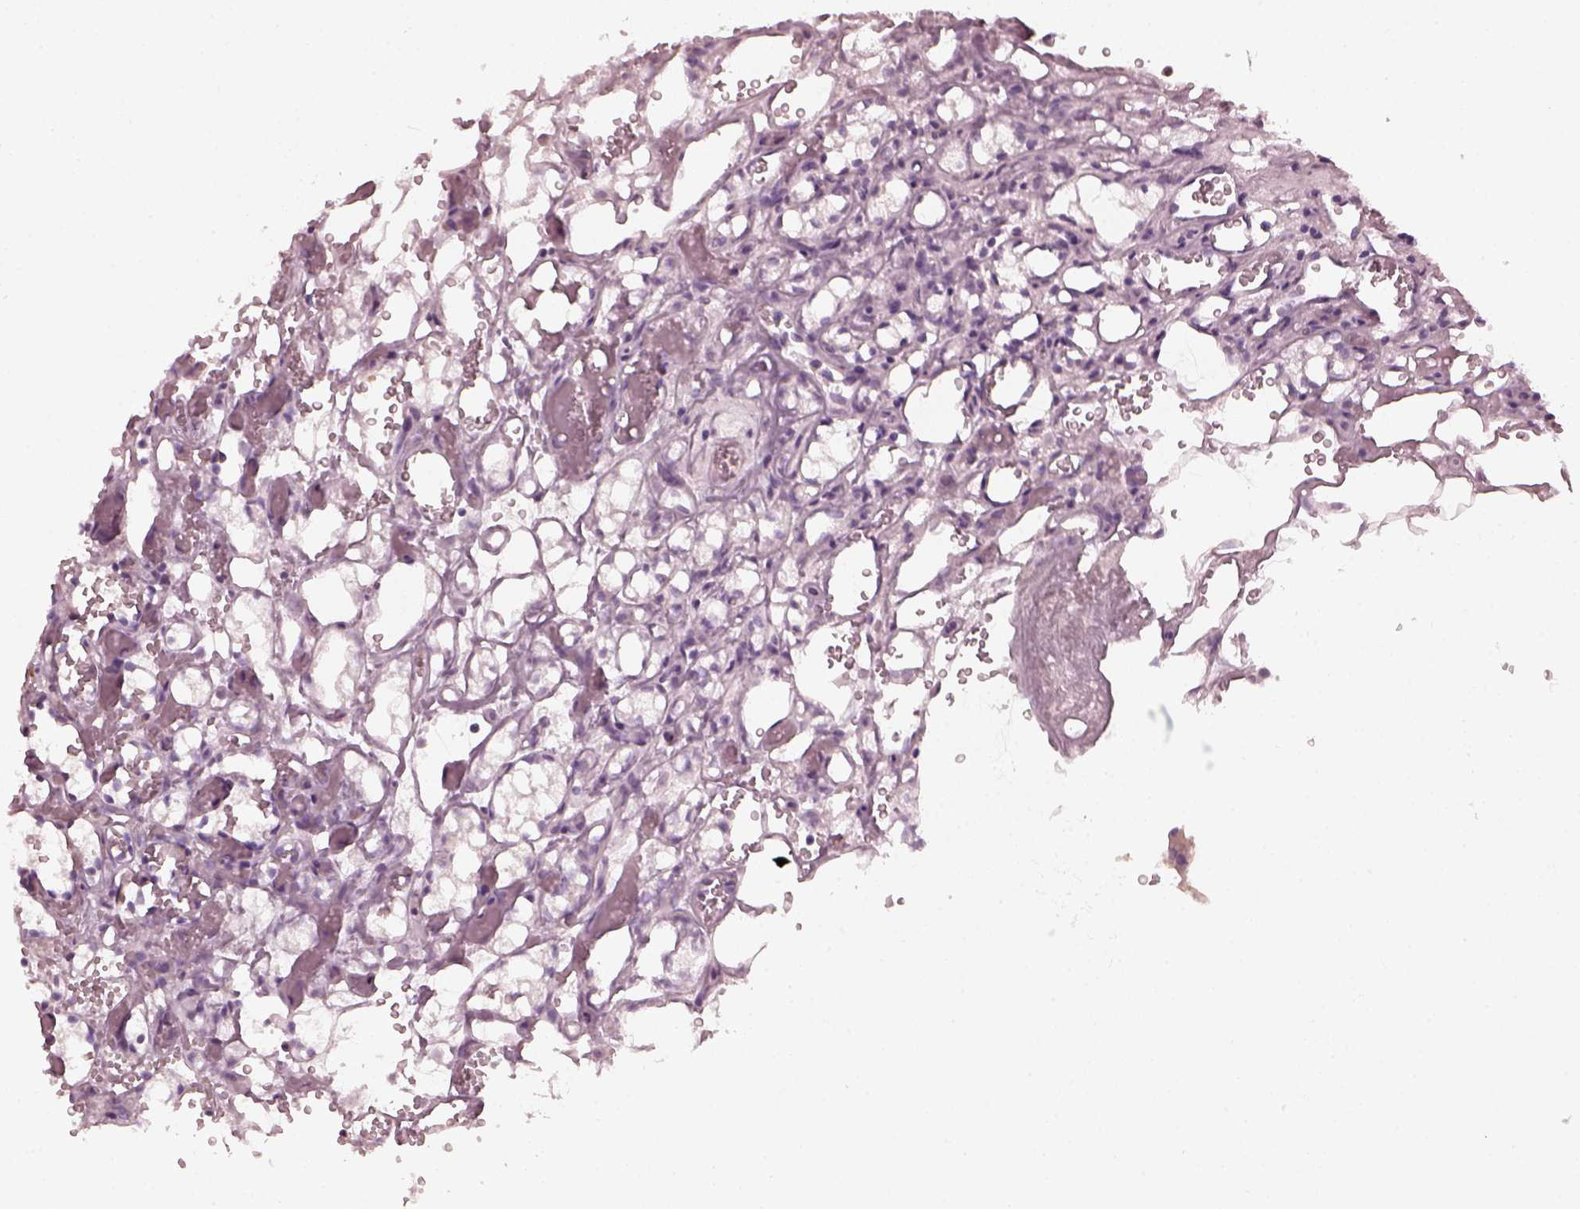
{"staining": {"intensity": "negative", "quantity": "none", "location": "none"}, "tissue": "renal cancer", "cell_type": "Tumor cells", "image_type": "cancer", "snomed": [{"axis": "morphology", "description": "Adenocarcinoma, NOS"}, {"axis": "topography", "description": "Kidney"}], "caption": "Adenocarcinoma (renal) was stained to show a protein in brown. There is no significant staining in tumor cells.", "gene": "CCDC170", "patient": {"sex": "female", "age": 69}}